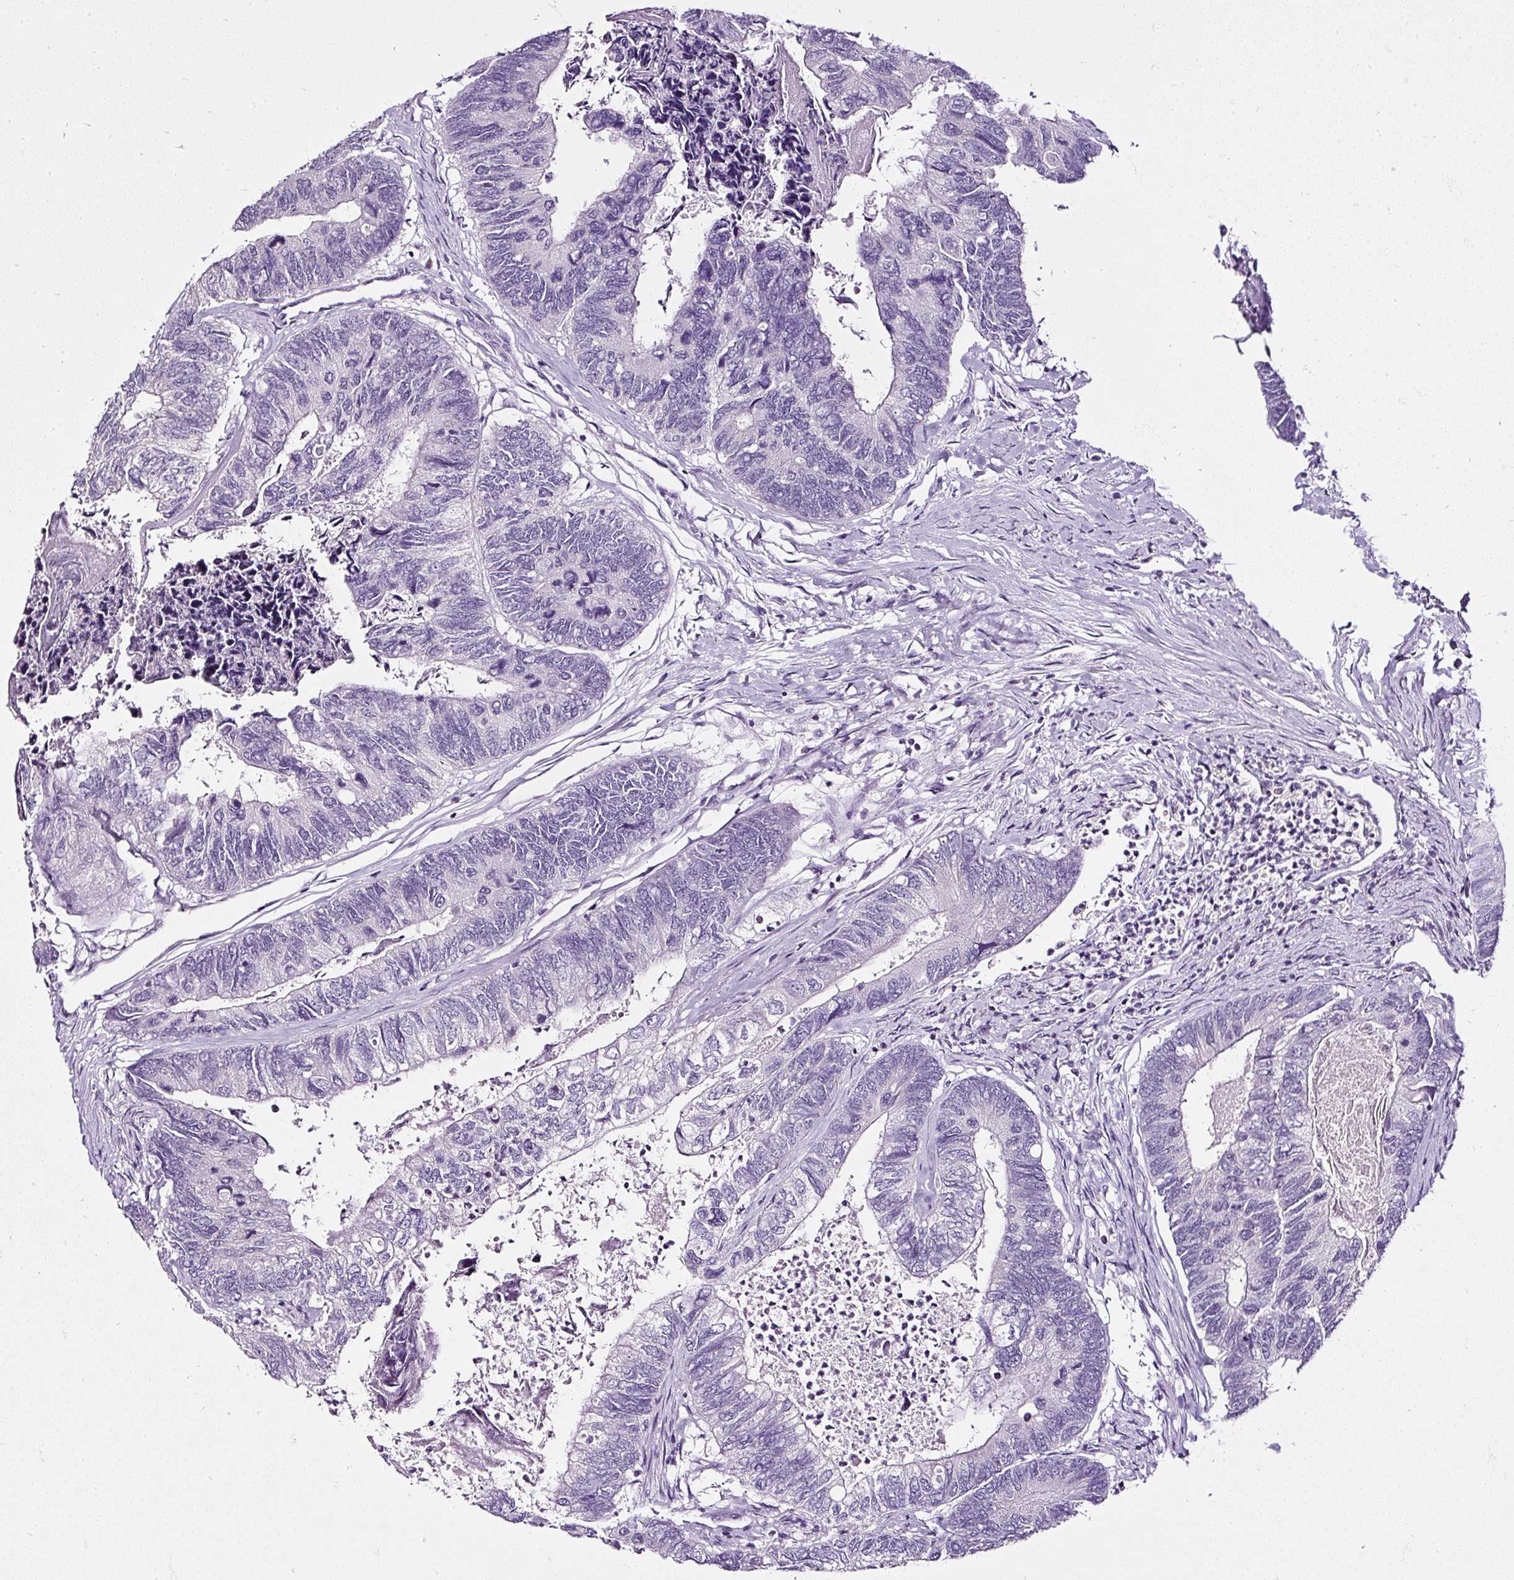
{"staining": {"intensity": "negative", "quantity": "none", "location": "none"}, "tissue": "colorectal cancer", "cell_type": "Tumor cells", "image_type": "cancer", "snomed": [{"axis": "morphology", "description": "Adenocarcinoma, NOS"}, {"axis": "topography", "description": "Colon"}], "caption": "This is a histopathology image of immunohistochemistry (IHC) staining of colorectal cancer, which shows no expression in tumor cells. (Brightfield microscopy of DAB immunohistochemistry (IHC) at high magnification).", "gene": "ATP2A1", "patient": {"sex": "female", "age": 67}}